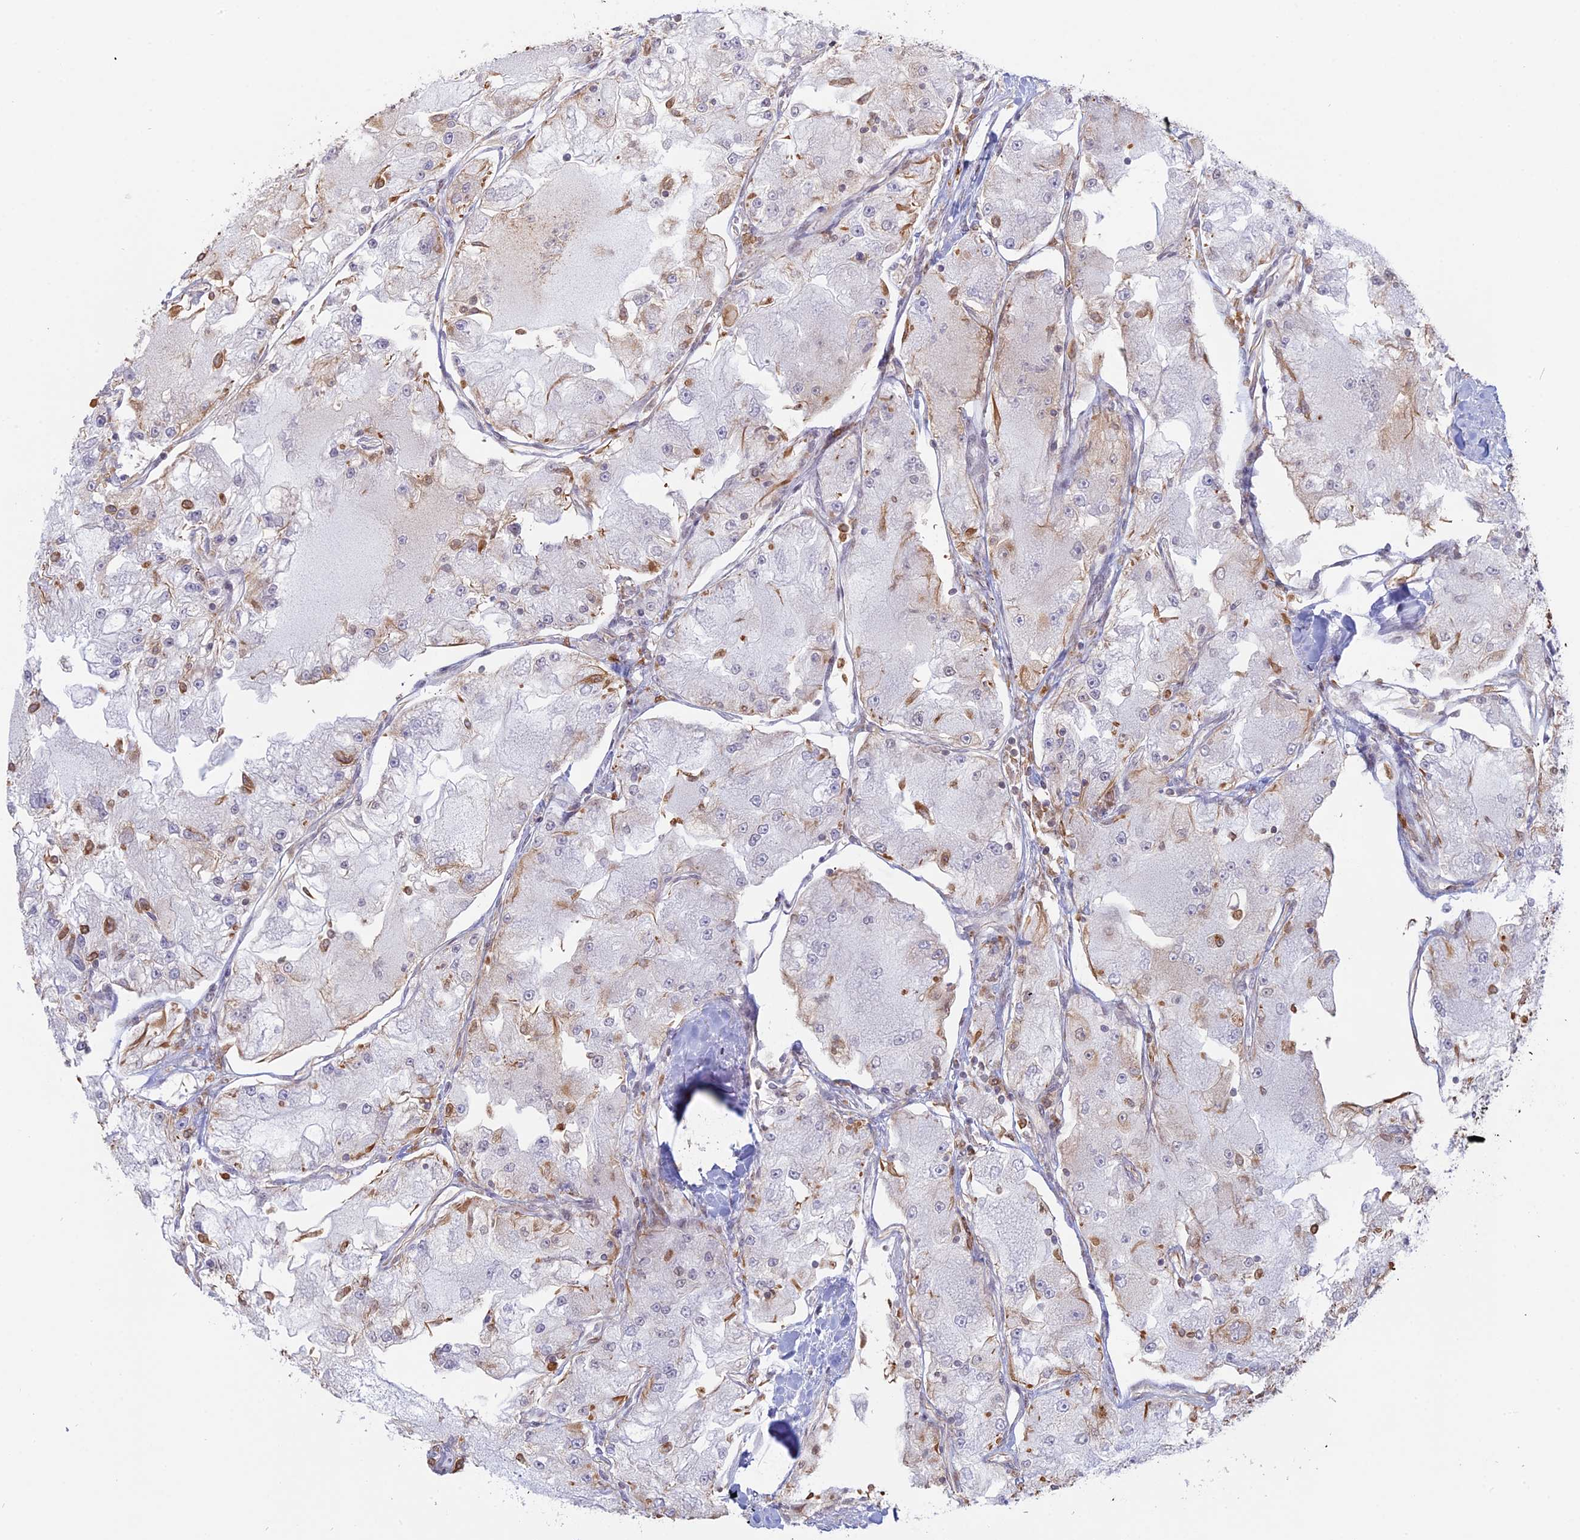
{"staining": {"intensity": "negative", "quantity": "none", "location": "none"}, "tissue": "renal cancer", "cell_type": "Tumor cells", "image_type": "cancer", "snomed": [{"axis": "morphology", "description": "Adenocarcinoma, NOS"}, {"axis": "topography", "description": "Kidney"}], "caption": "Immunohistochemistry of renal cancer demonstrates no expression in tumor cells. (DAB IHC with hematoxylin counter stain).", "gene": "APOBR", "patient": {"sex": "female", "age": 72}}